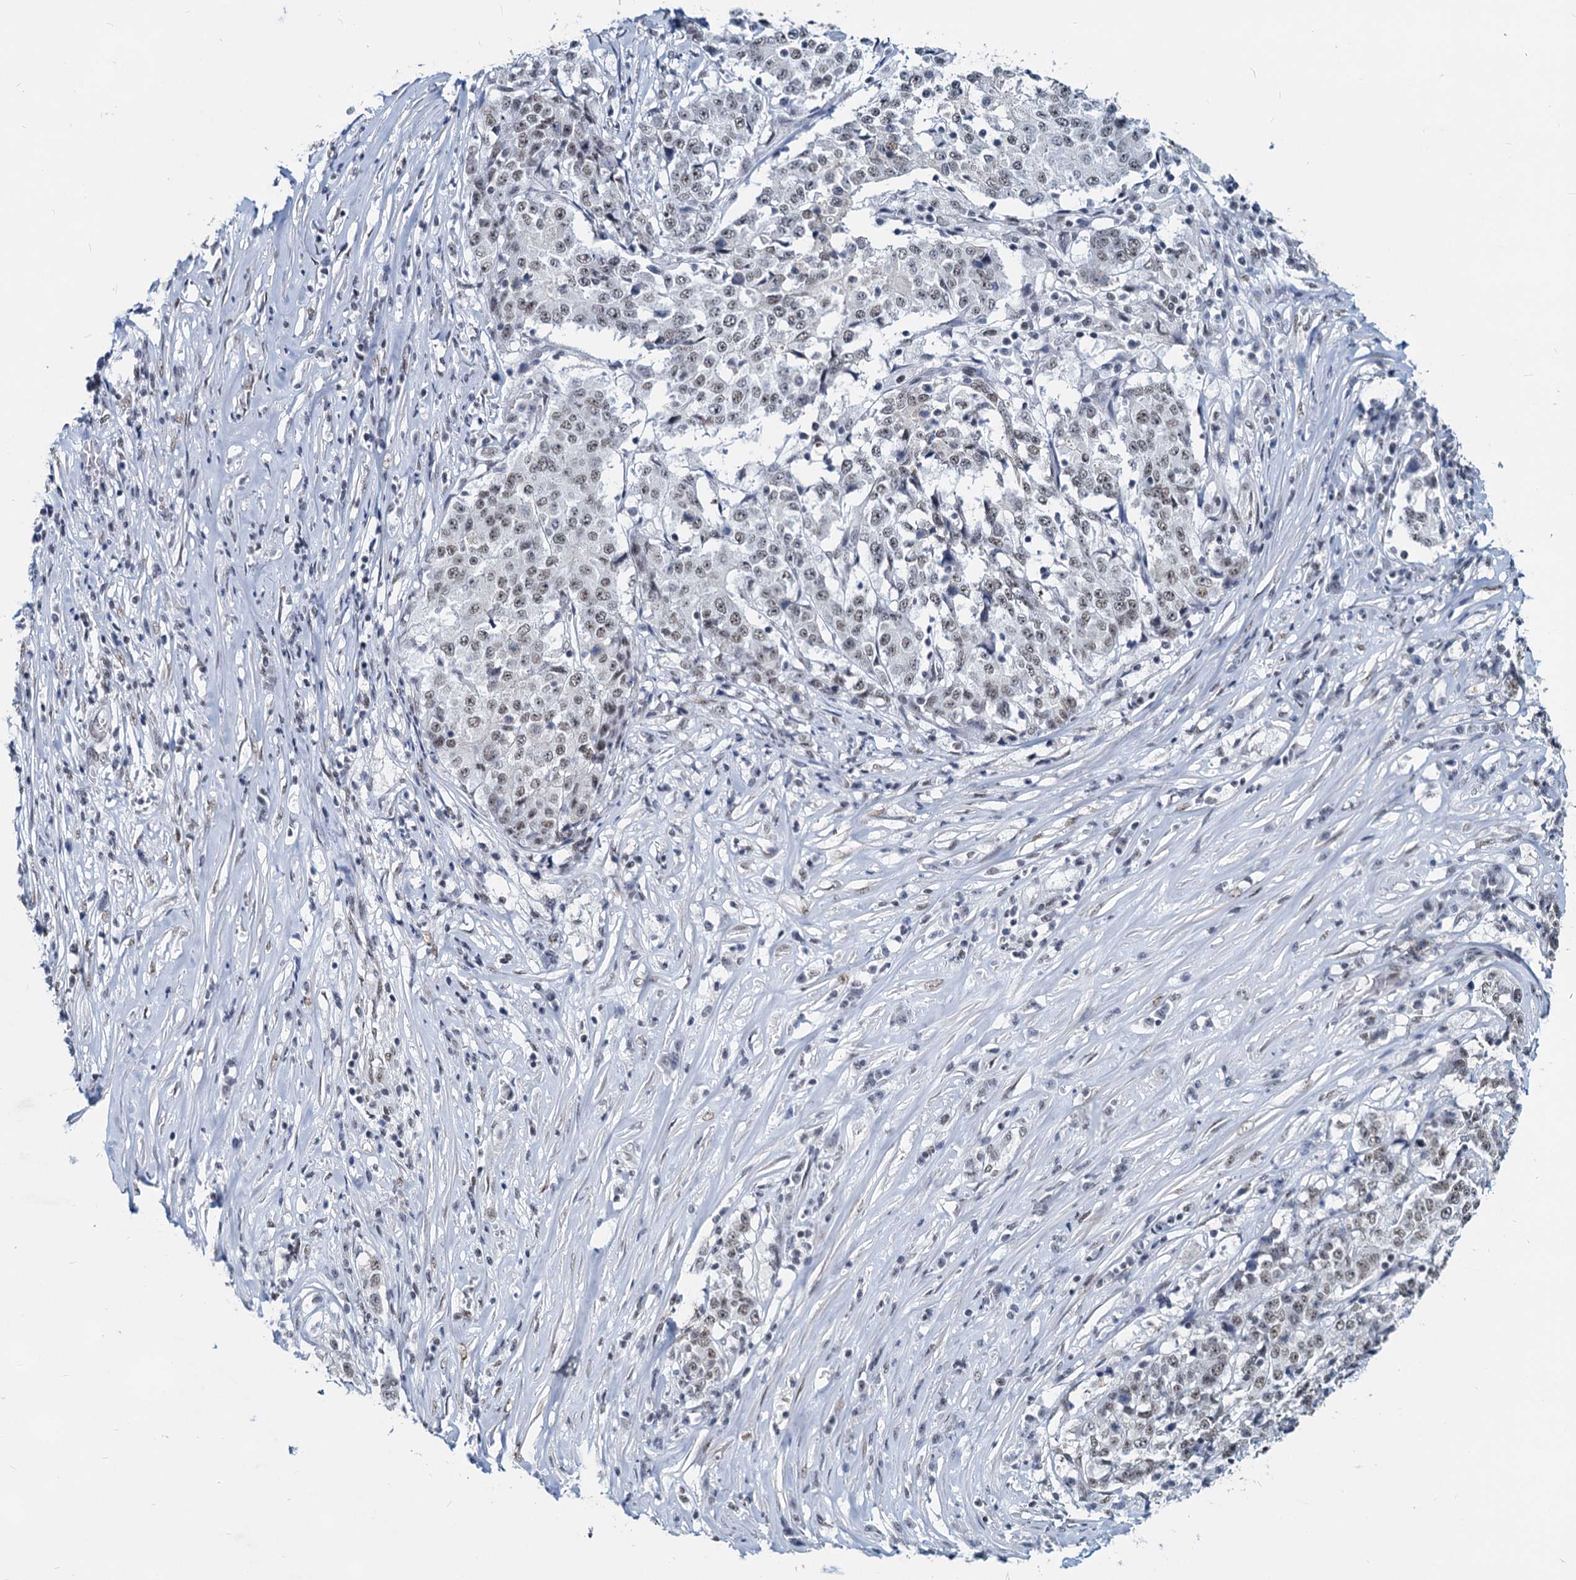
{"staining": {"intensity": "weak", "quantity": "<25%", "location": "nuclear"}, "tissue": "stomach cancer", "cell_type": "Tumor cells", "image_type": "cancer", "snomed": [{"axis": "morphology", "description": "Adenocarcinoma, NOS"}, {"axis": "topography", "description": "Stomach"}], "caption": "IHC image of neoplastic tissue: human stomach cancer stained with DAB displays no significant protein staining in tumor cells. (Stains: DAB (3,3'-diaminobenzidine) IHC with hematoxylin counter stain, Microscopy: brightfield microscopy at high magnification).", "gene": "METTL14", "patient": {"sex": "male", "age": 59}}